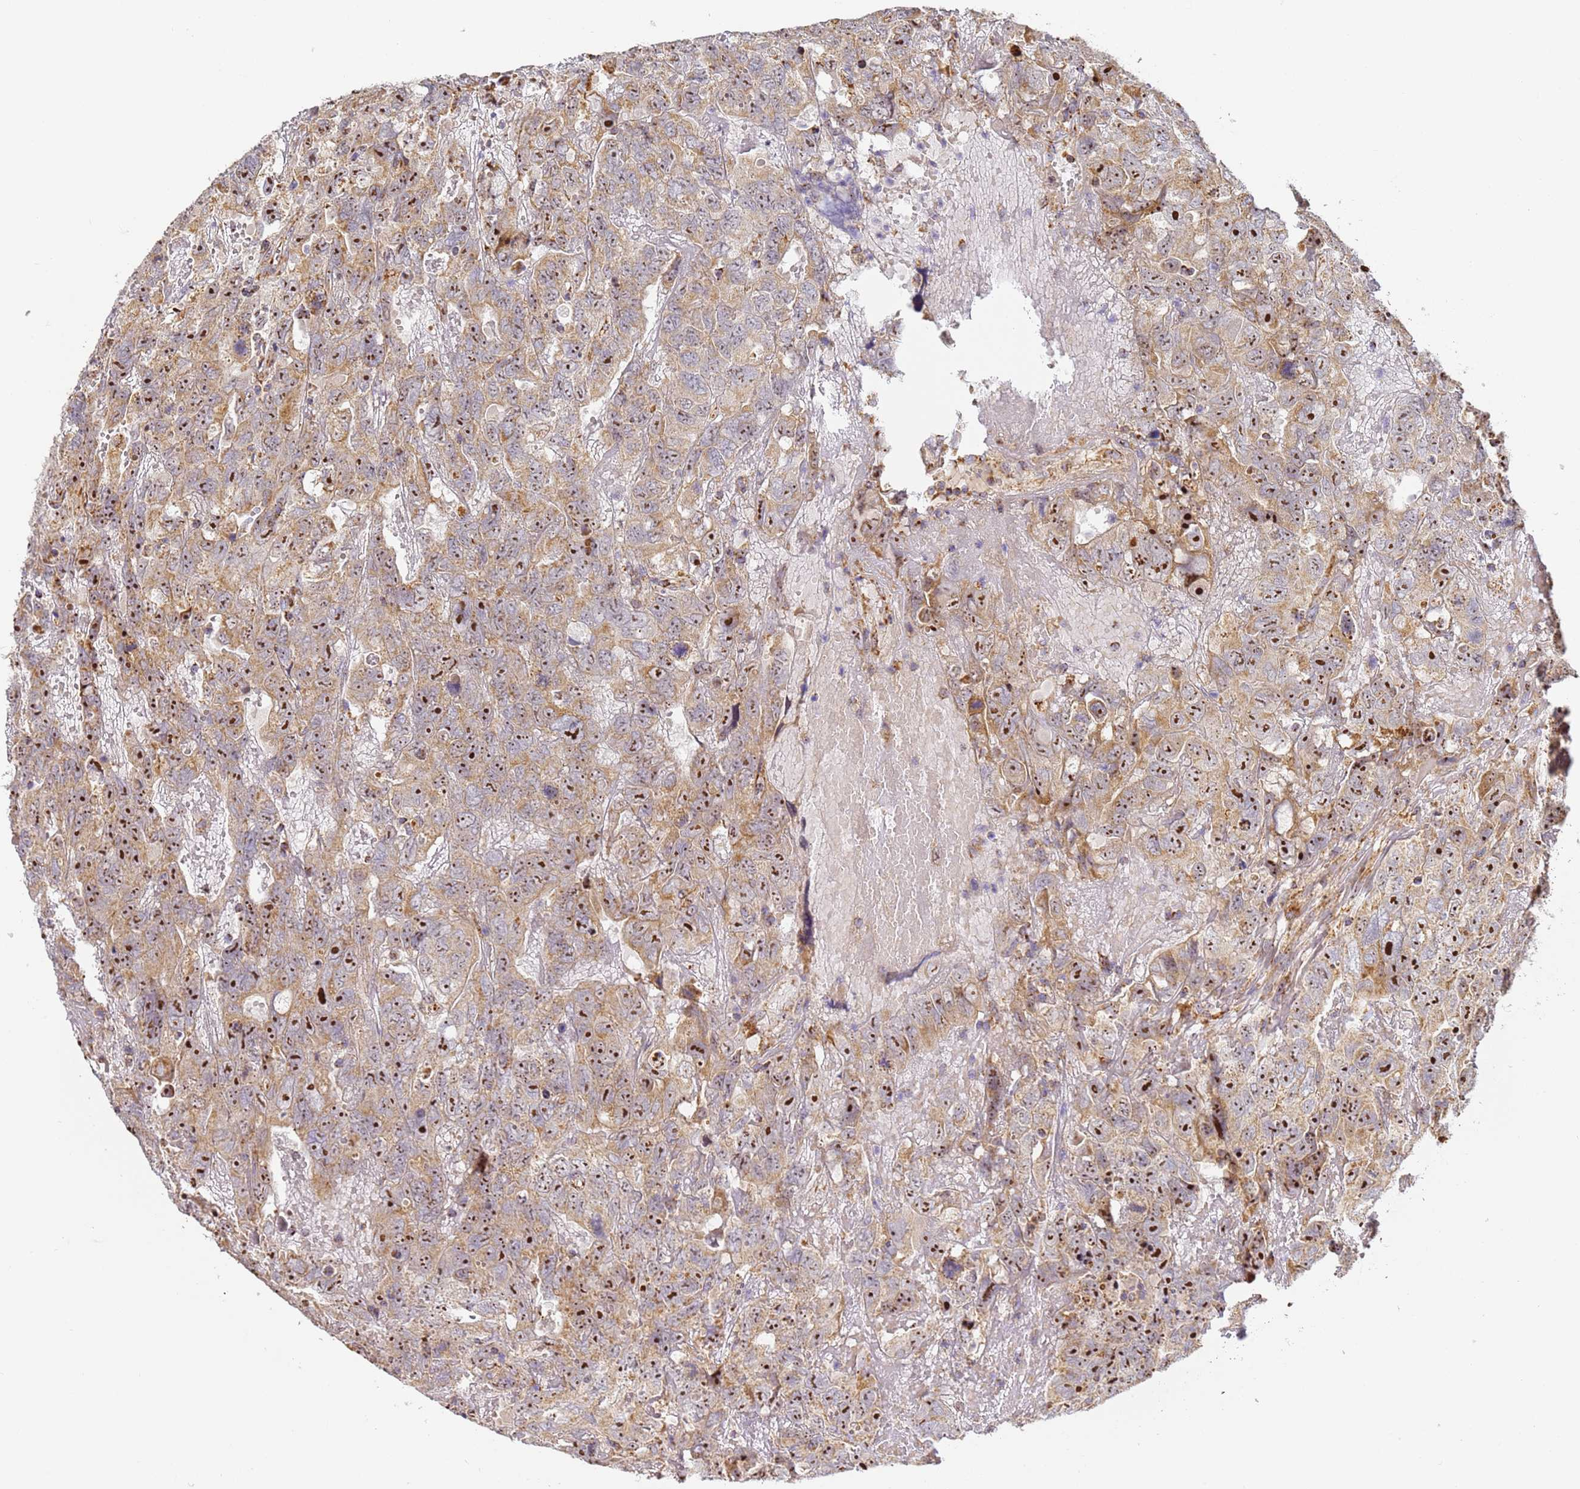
{"staining": {"intensity": "strong", "quantity": "25%-75%", "location": "cytoplasmic/membranous,nuclear"}, "tissue": "testis cancer", "cell_type": "Tumor cells", "image_type": "cancer", "snomed": [{"axis": "morphology", "description": "Carcinoma, Embryonal, NOS"}, {"axis": "topography", "description": "Testis"}], "caption": "Testis cancer stained with DAB (3,3'-diaminobenzidine) immunohistochemistry shows high levels of strong cytoplasmic/membranous and nuclear expression in approximately 25%-75% of tumor cells. (Stains: DAB in brown, nuclei in blue, Microscopy: brightfield microscopy at high magnification).", "gene": "FRG2C", "patient": {"sex": "male", "age": 45}}